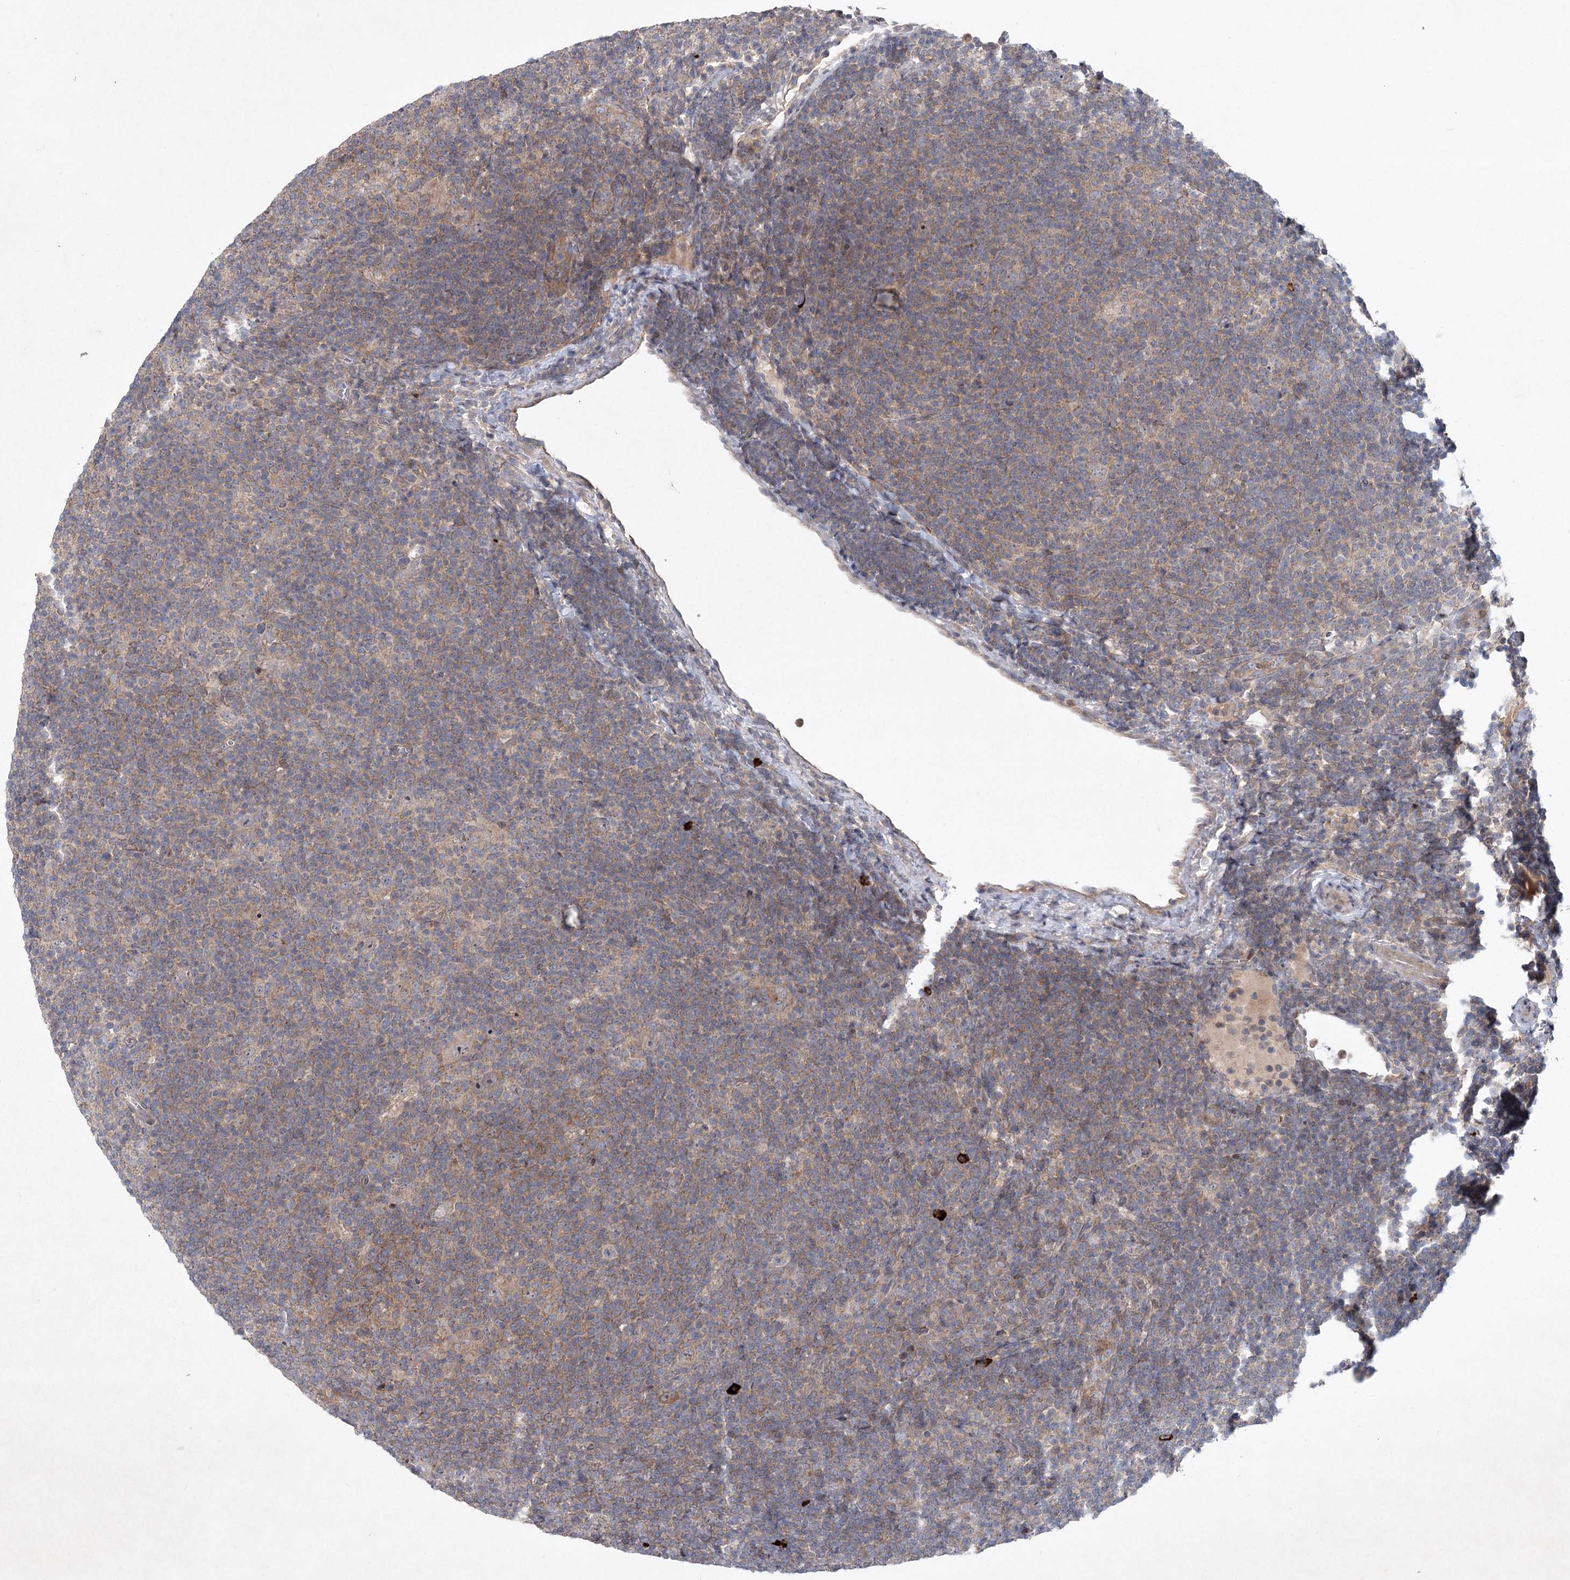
{"staining": {"intensity": "weak", "quantity": "<25%", "location": "cytoplasmic/membranous"}, "tissue": "lymphoma", "cell_type": "Tumor cells", "image_type": "cancer", "snomed": [{"axis": "morphology", "description": "Hodgkin's disease, NOS"}, {"axis": "topography", "description": "Lymph node"}], "caption": "This micrograph is of Hodgkin's disease stained with immunohistochemistry to label a protein in brown with the nuclei are counter-stained blue. There is no positivity in tumor cells.", "gene": "MAP3K13", "patient": {"sex": "female", "age": 57}}